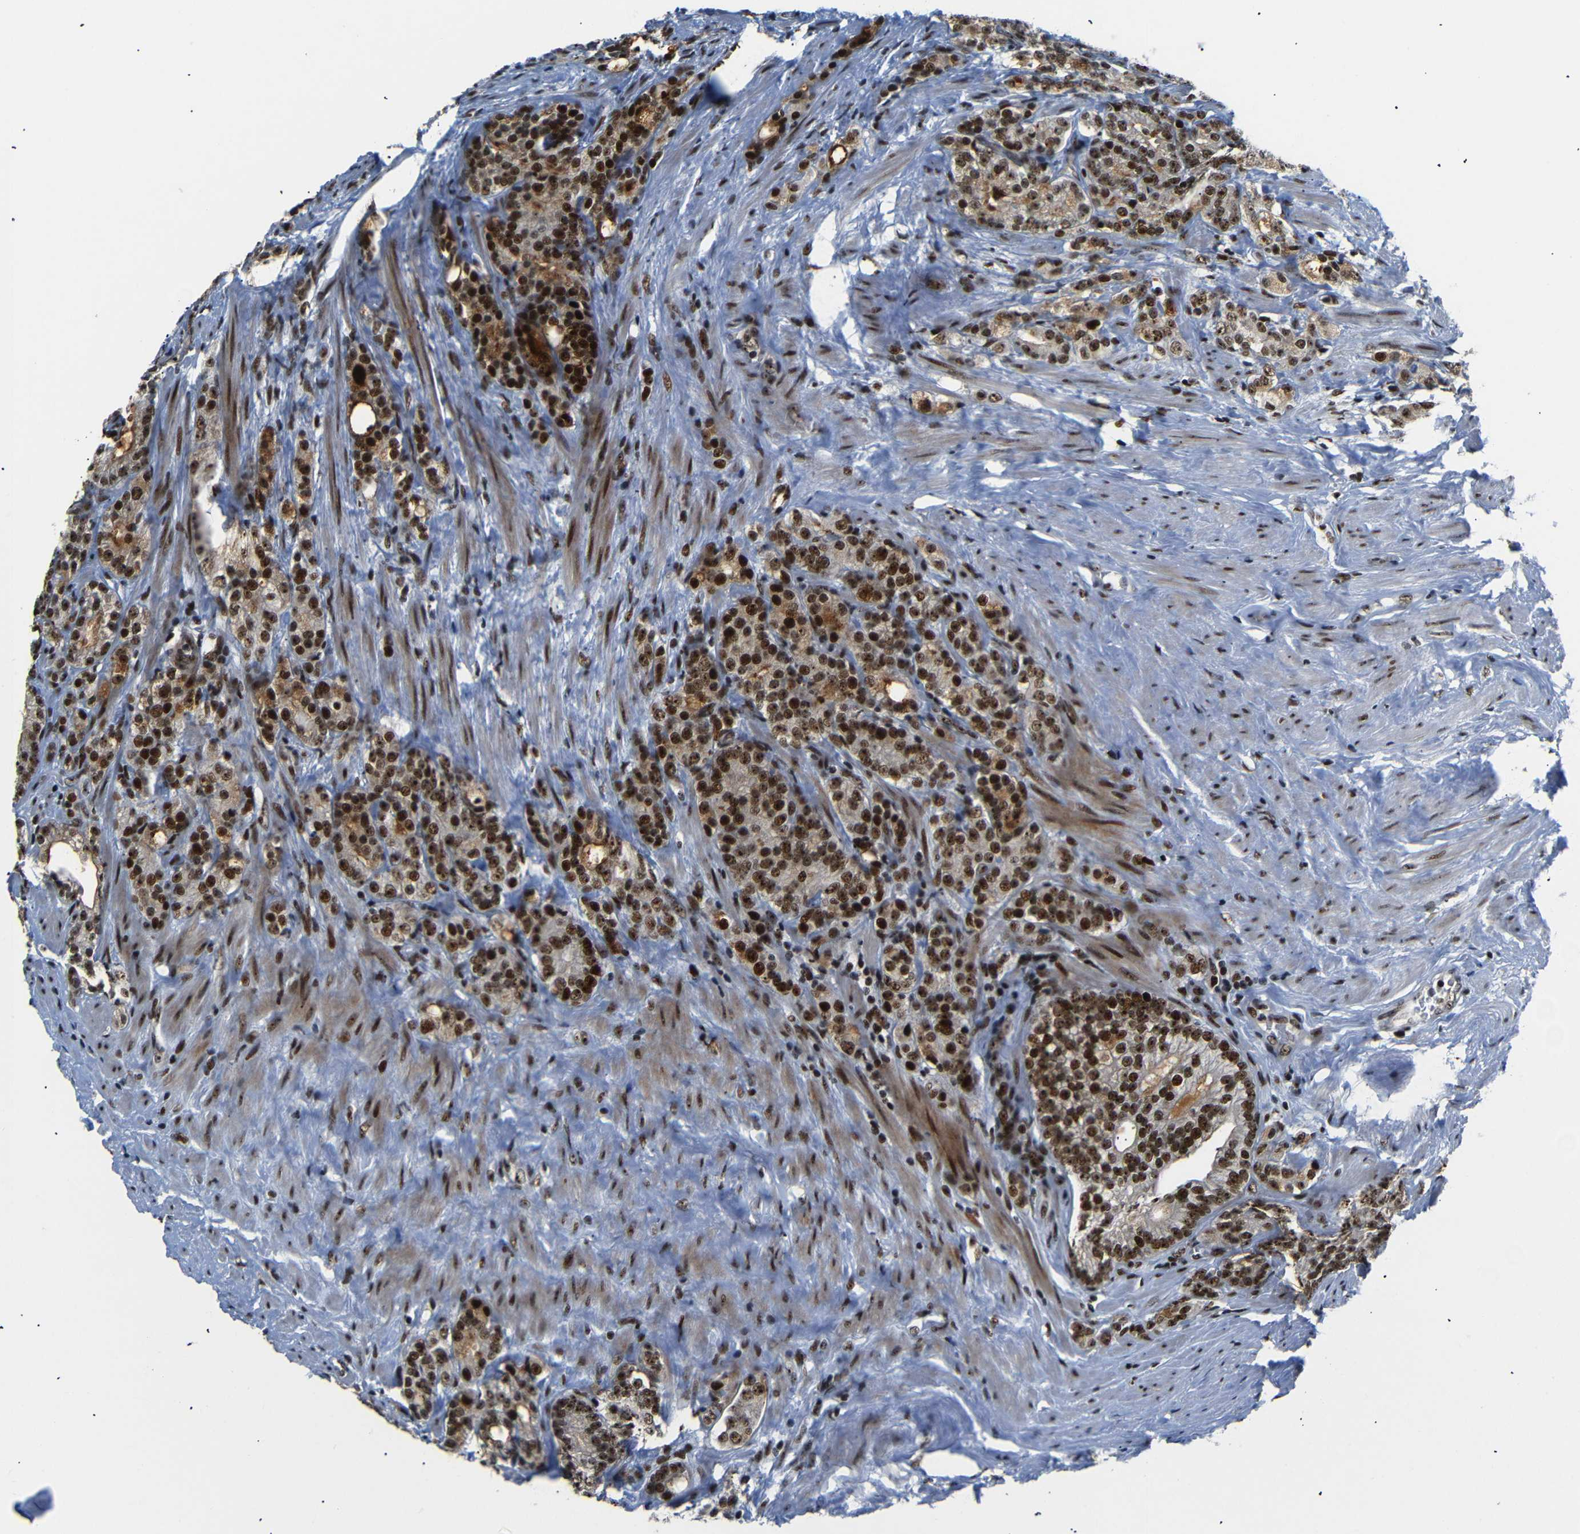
{"staining": {"intensity": "strong", "quantity": ">75%", "location": "nuclear"}, "tissue": "prostate cancer", "cell_type": "Tumor cells", "image_type": "cancer", "snomed": [{"axis": "morphology", "description": "Adenocarcinoma, Low grade"}, {"axis": "topography", "description": "Prostate"}], "caption": "DAB immunohistochemical staining of human prostate cancer (low-grade adenocarcinoma) demonstrates strong nuclear protein positivity in approximately >75% of tumor cells.", "gene": "SETDB2", "patient": {"sex": "male", "age": 71}}